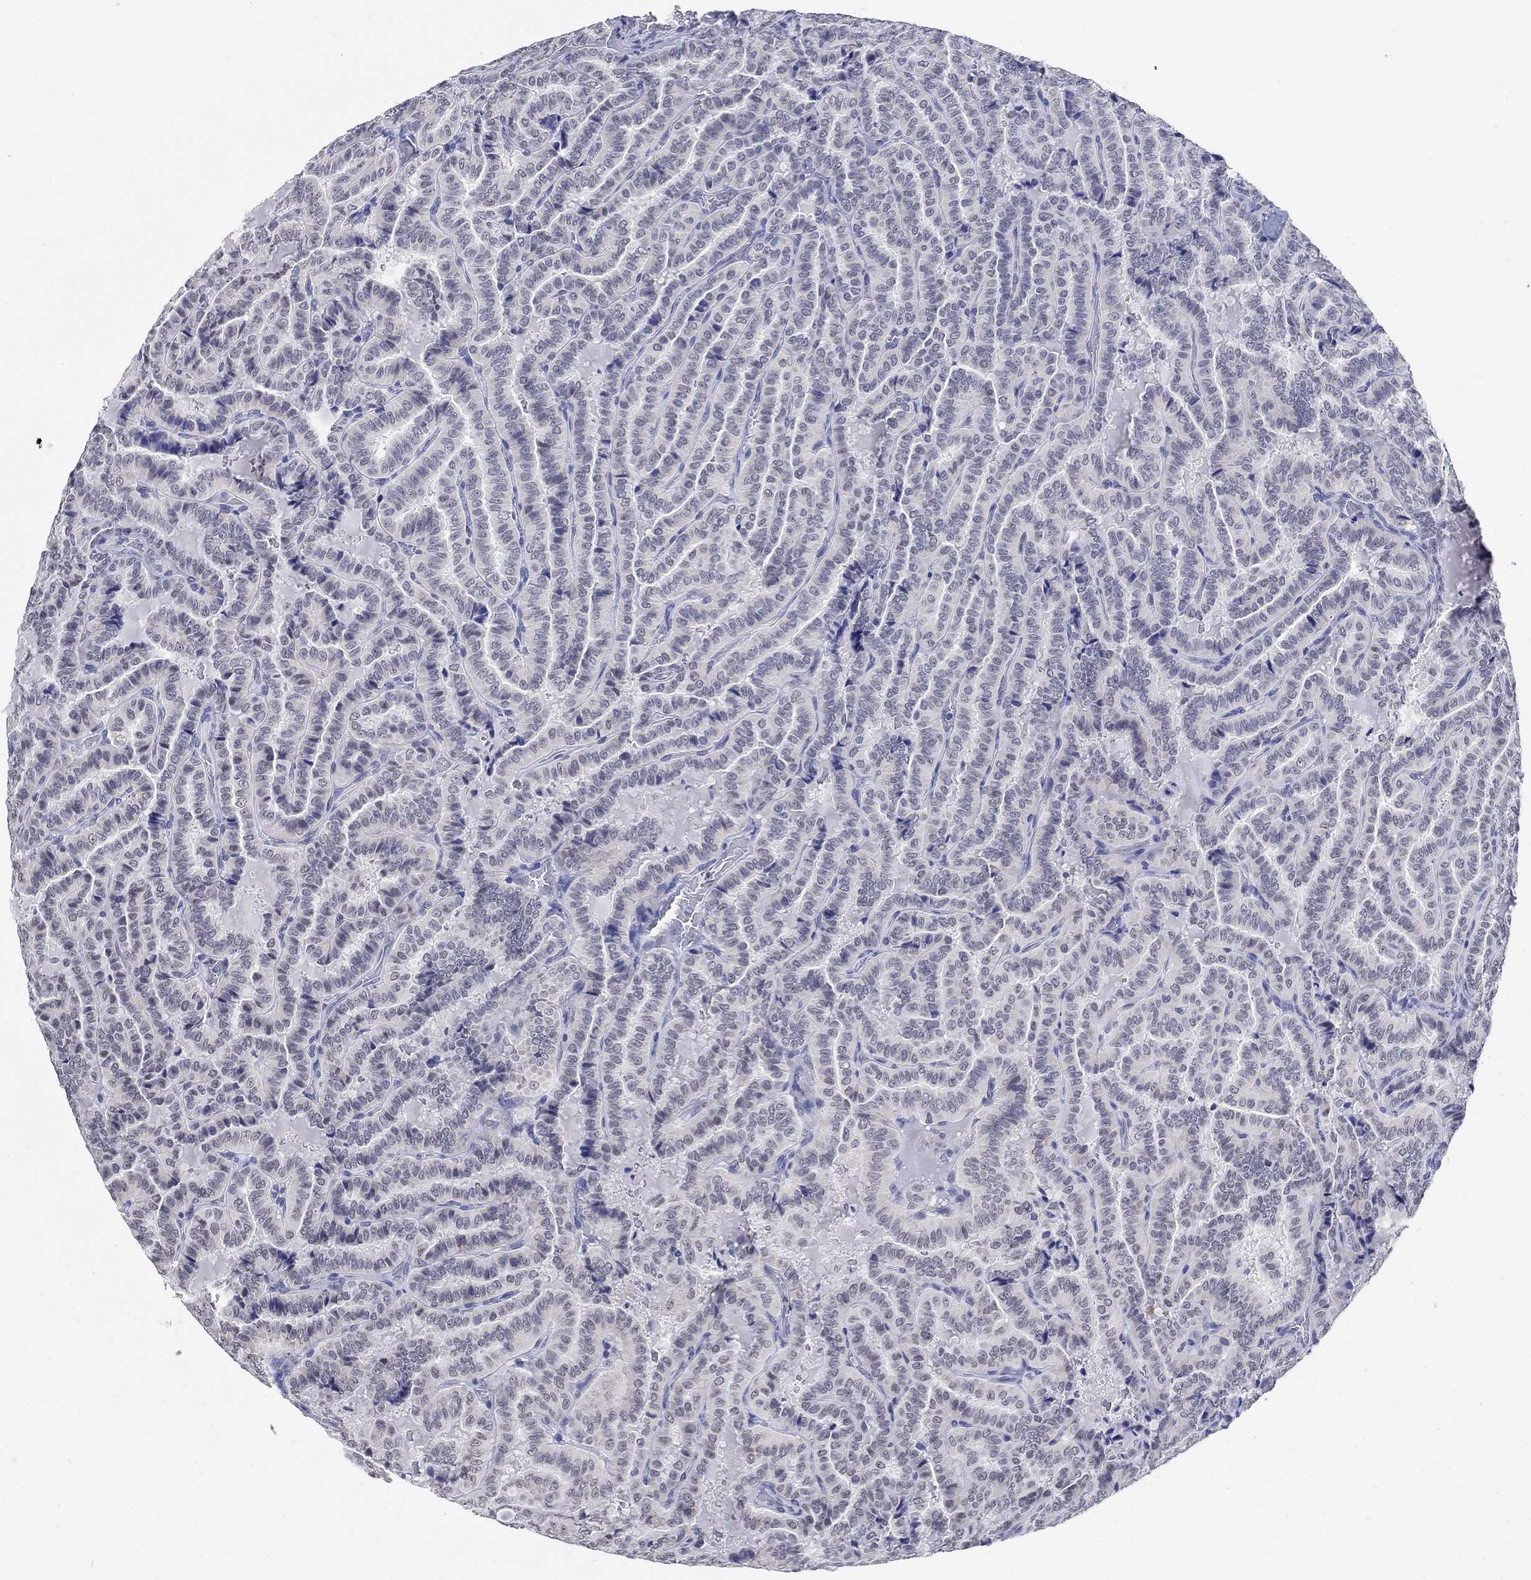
{"staining": {"intensity": "negative", "quantity": "none", "location": "none"}, "tissue": "thyroid cancer", "cell_type": "Tumor cells", "image_type": "cancer", "snomed": [{"axis": "morphology", "description": "Papillary adenocarcinoma, NOS"}, {"axis": "topography", "description": "Thyroid gland"}], "caption": "DAB (3,3'-diaminobenzidine) immunohistochemical staining of human thyroid cancer (papillary adenocarcinoma) exhibits no significant positivity in tumor cells. (DAB (3,3'-diaminobenzidine) immunohistochemistry, high magnification).", "gene": "ANKS1B", "patient": {"sex": "female", "age": 39}}